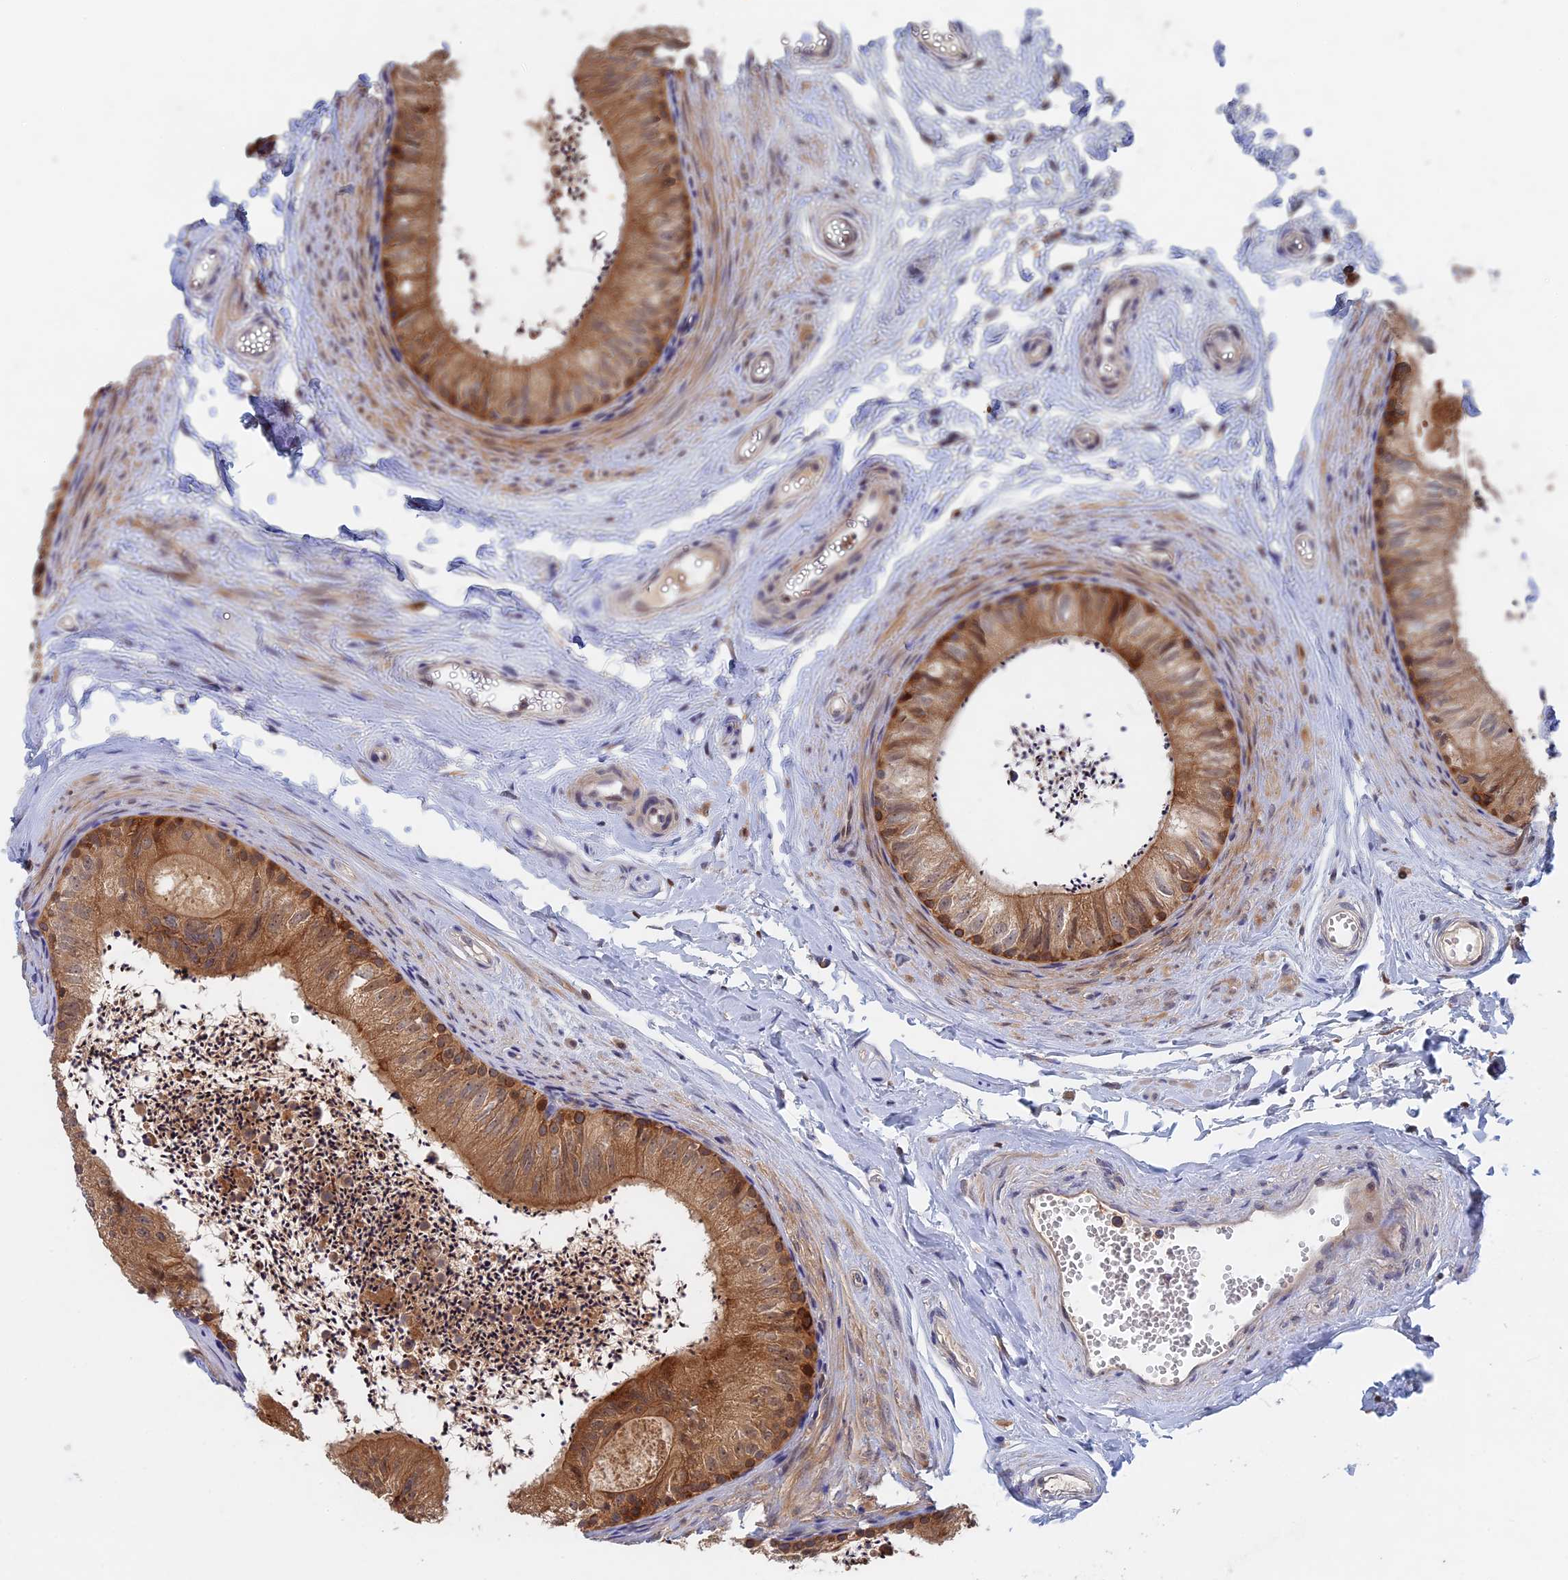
{"staining": {"intensity": "moderate", "quantity": ">75%", "location": "cytoplasmic/membranous,nuclear"}, "tissue": "epididymis", "cell_type": "Glandular cells", "image_type": "normal", "snomed": [{"axis": "morphology", "description": "Normal tissue, NOS"}, {"axis": "topography", "description": "Epididymis"}], "caption": "This micrograph reveals IHC staining of normal human epididymis, with medium moderate cytoplasmic/membranous,nuclear staining in about >75% of glandular cells.", "gene": "BLVRA", "patient": {"sex": "male", "age": 56}}